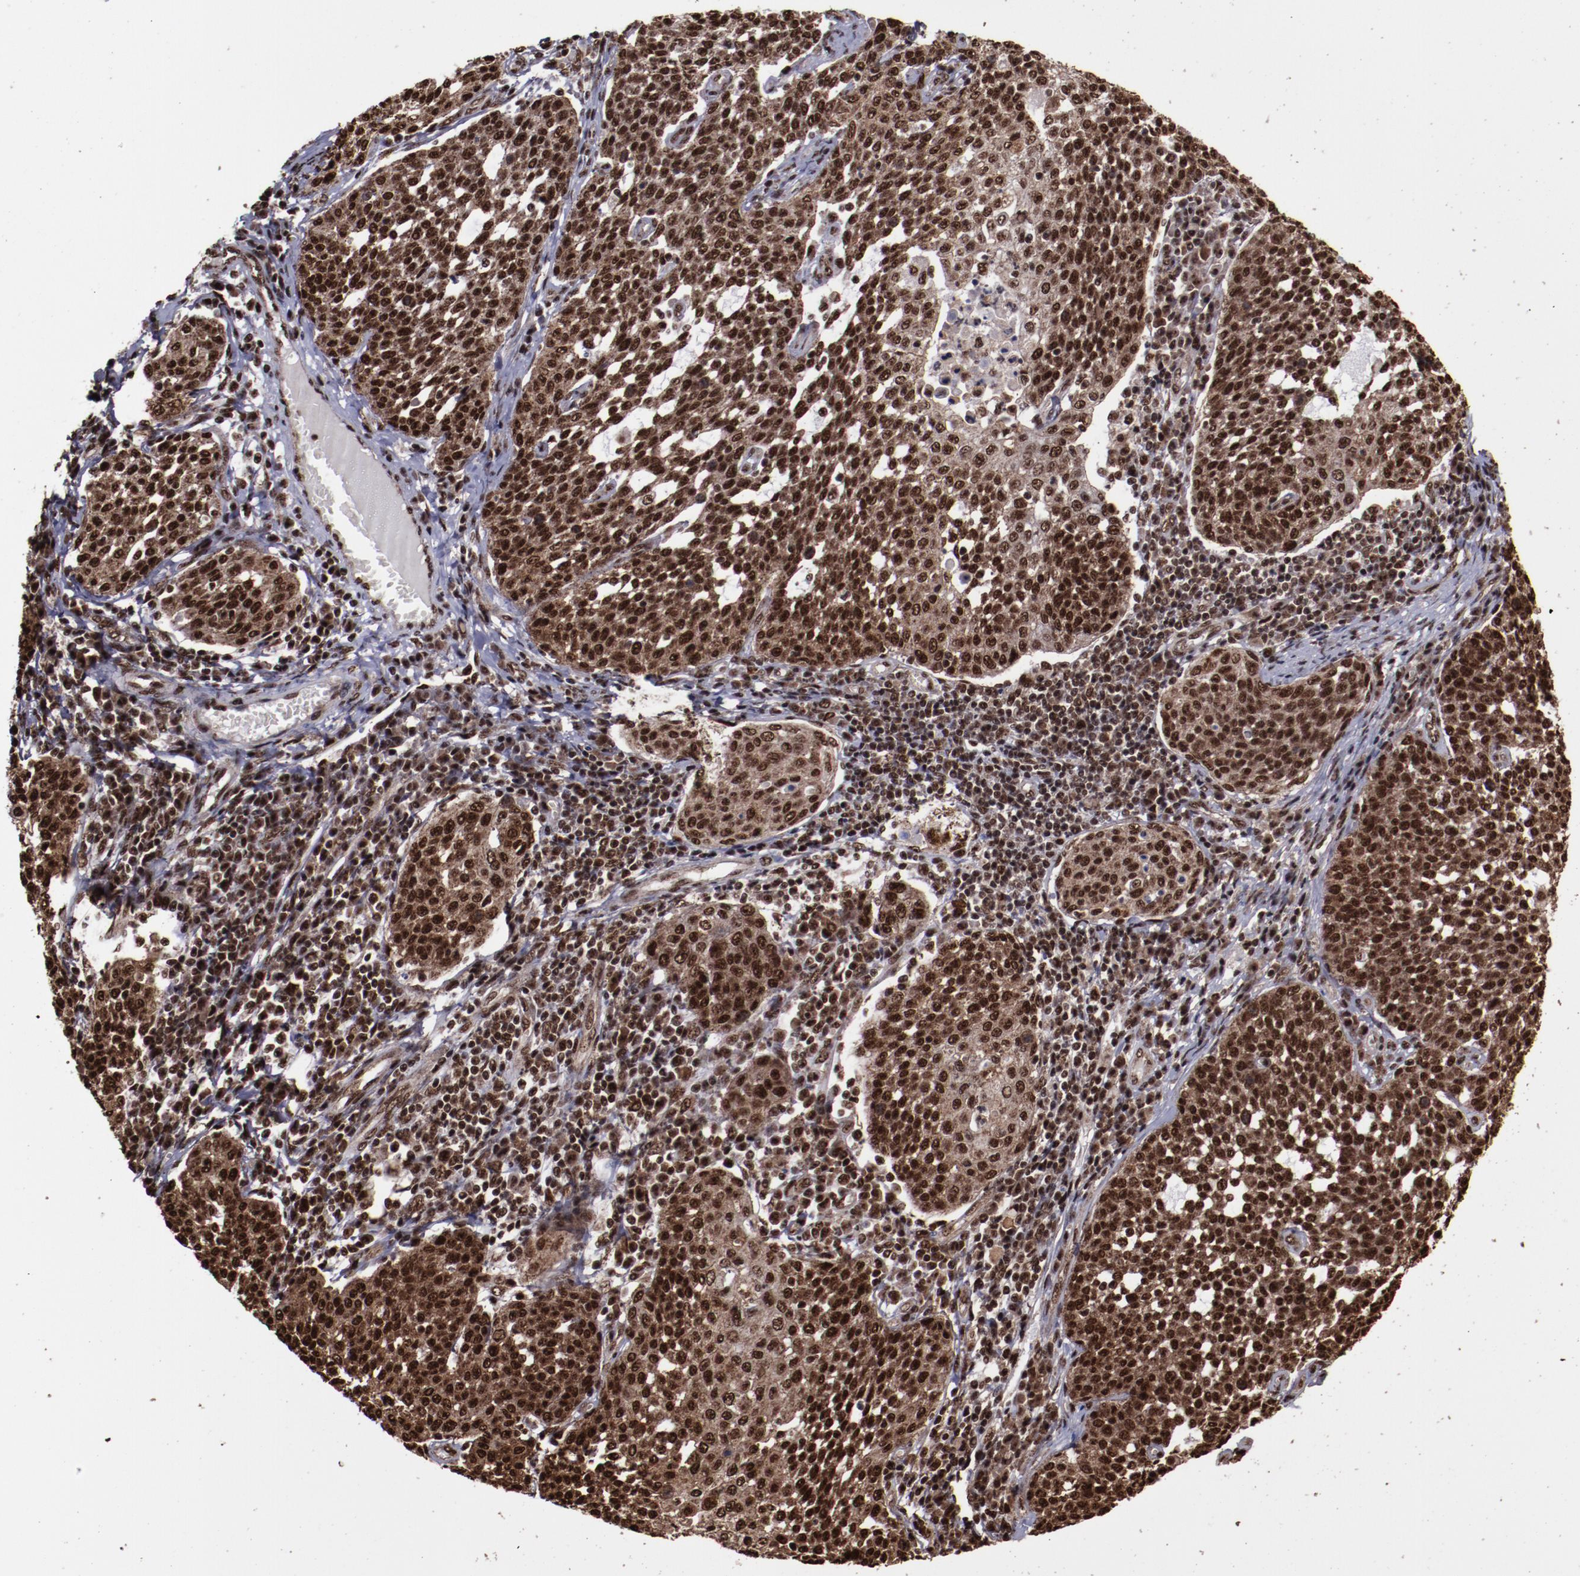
{"staining": {"intensity": "strong", "quantity": ">75%", "location": "cytoplasmic/membranous,nuclear"}, "tissue": "cervical cancer", "cell_type": "Tumor cells", "image_type": "cancer", "snomed": [{"axis": "morphology", "description": "Squamous cell carcinoma, NOS"}, {"axis": "topography", "description": "Cervix"}], "caption": "A high amount of strong cytoplasmic/membranous and nuclear staining is seen in about >75% of tumor cells in cervical cancer tissue.", "gene": "SNW1", "patient": {"sex": "female", "age": 34}}